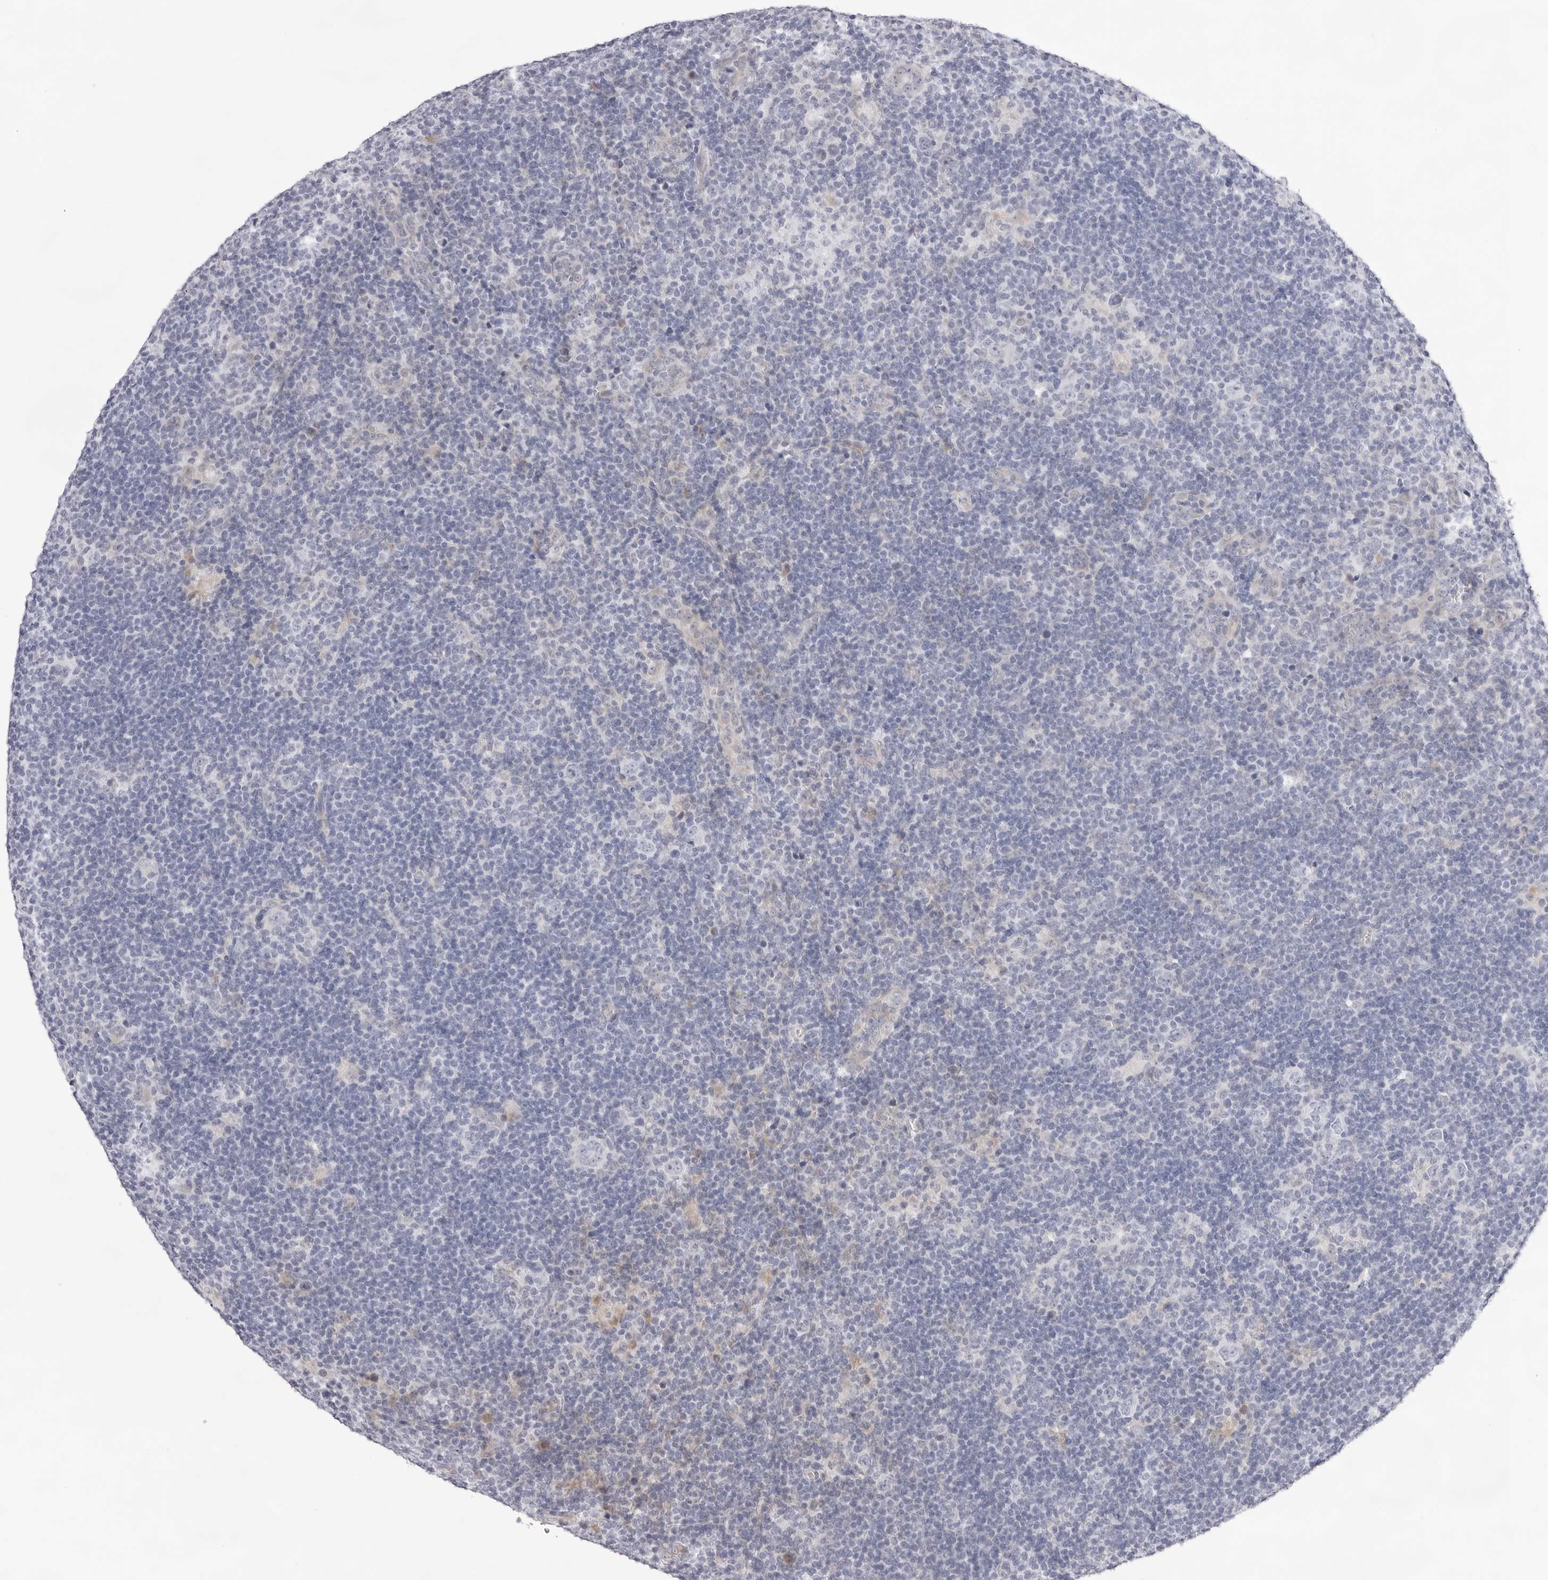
{"staining": {"intensity": "negative", "quantity": "none", "location": "none"}, "tissue": "lymphoma", "cell_type": "Tumor cells", "image_type": "cancer", "snomed": [{"axis": "morphology", "description": "Hodgkin's disease, NOS"}, {"axis": "topography", "description": "Lymph node"}], "caption": "A high-resolution image shows immunohistochemistry (IHC) staining of Hodgkin's disease, which reveals no significant staining in tumor cells.", "gene": "SMIM2", "patient": {"sex": "female", "age": 57}}